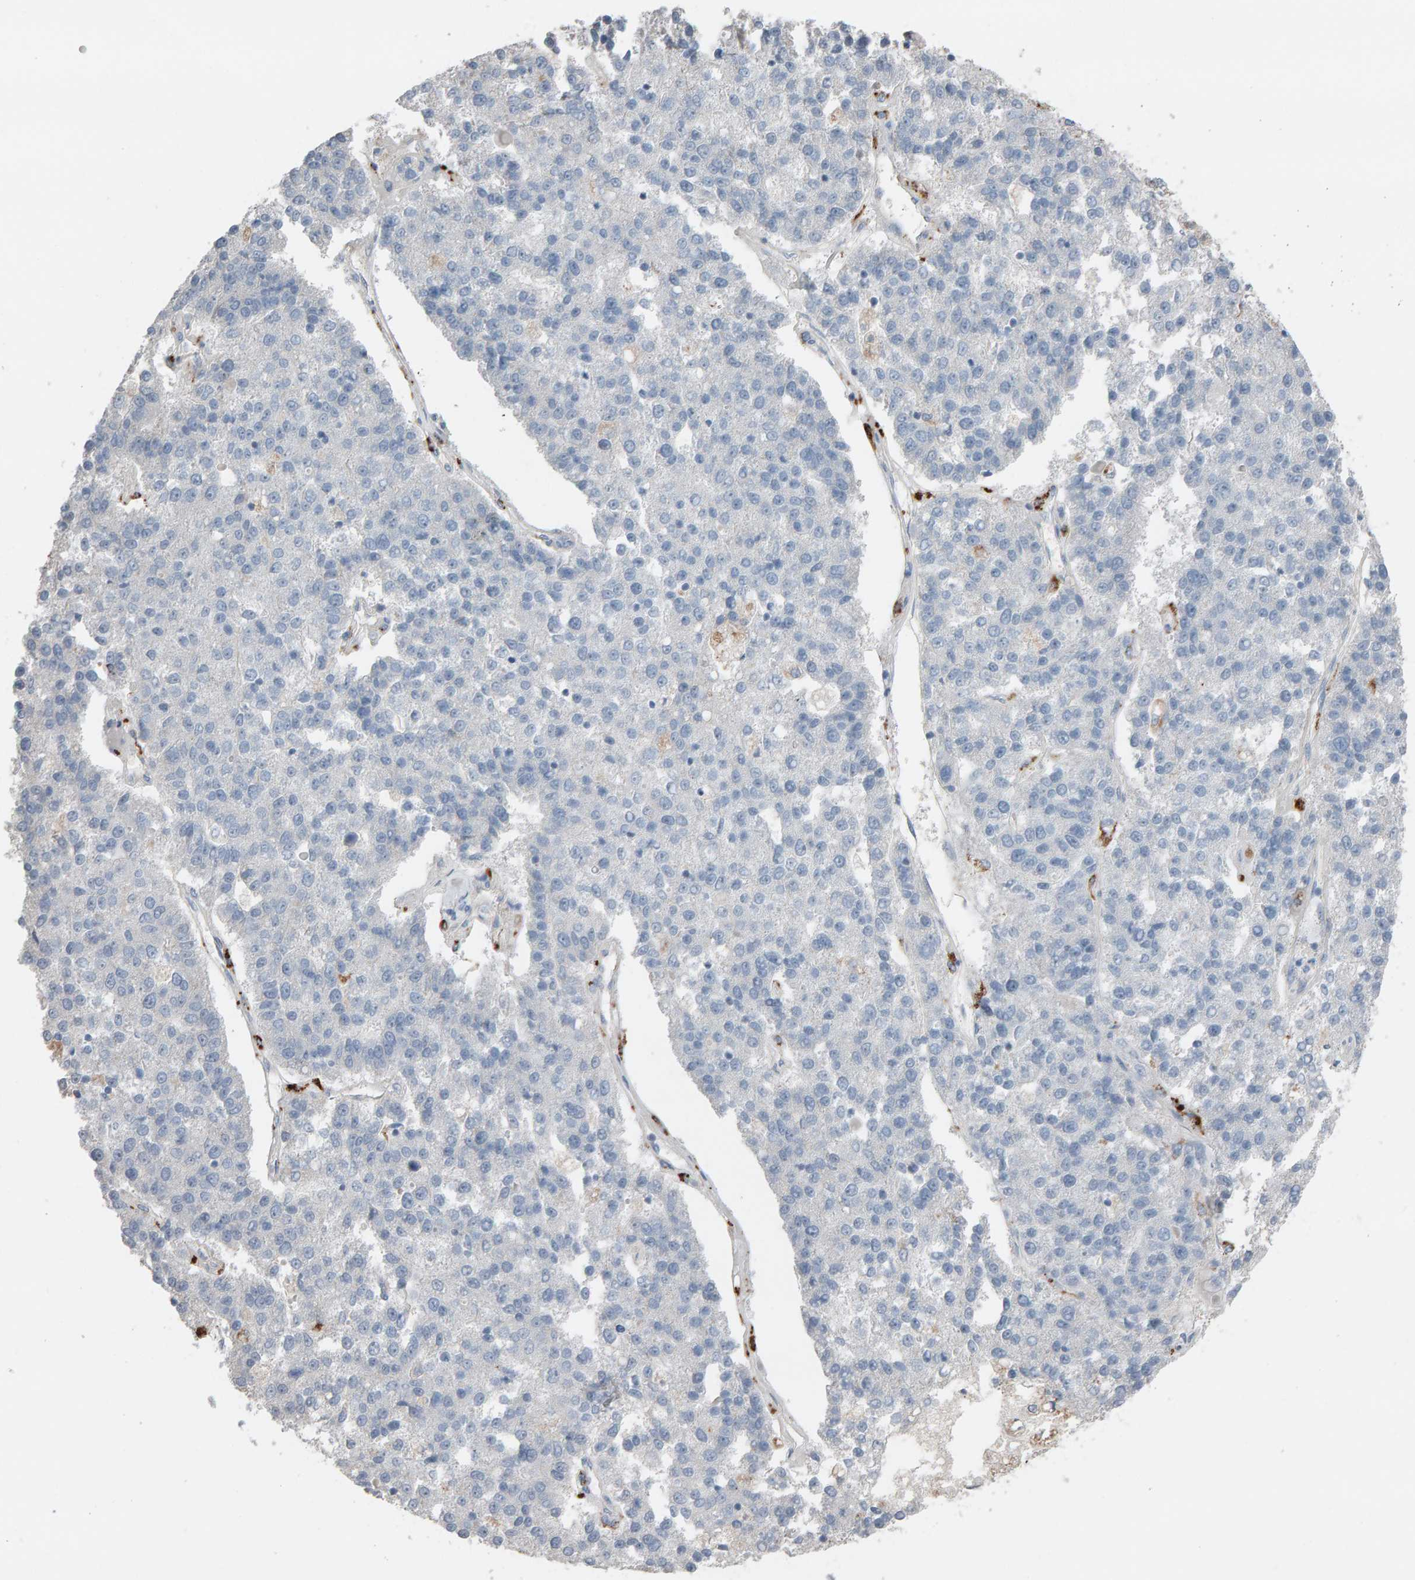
{"staining": {"intensity": "negative", "quantity": "none", "location": "none"}, "tissue": "pancreatic cancer", "cell_type": "Tumor cells", "image_type": "cancer", "snomed": [{"axis": "morphology", "description": "Adenocarcinoma, NOS"}, {"axis": "topography", "description": "Pancreas"}], "caption": "Tumor cells show no significant expression in adenocarcinoma (pancreatic). (Brightfield microscopy of DAB immunohistochemistry (IHC) at high magnification).", "gene": "IPPK", "patient": {"sex": "female", "age": 61}}